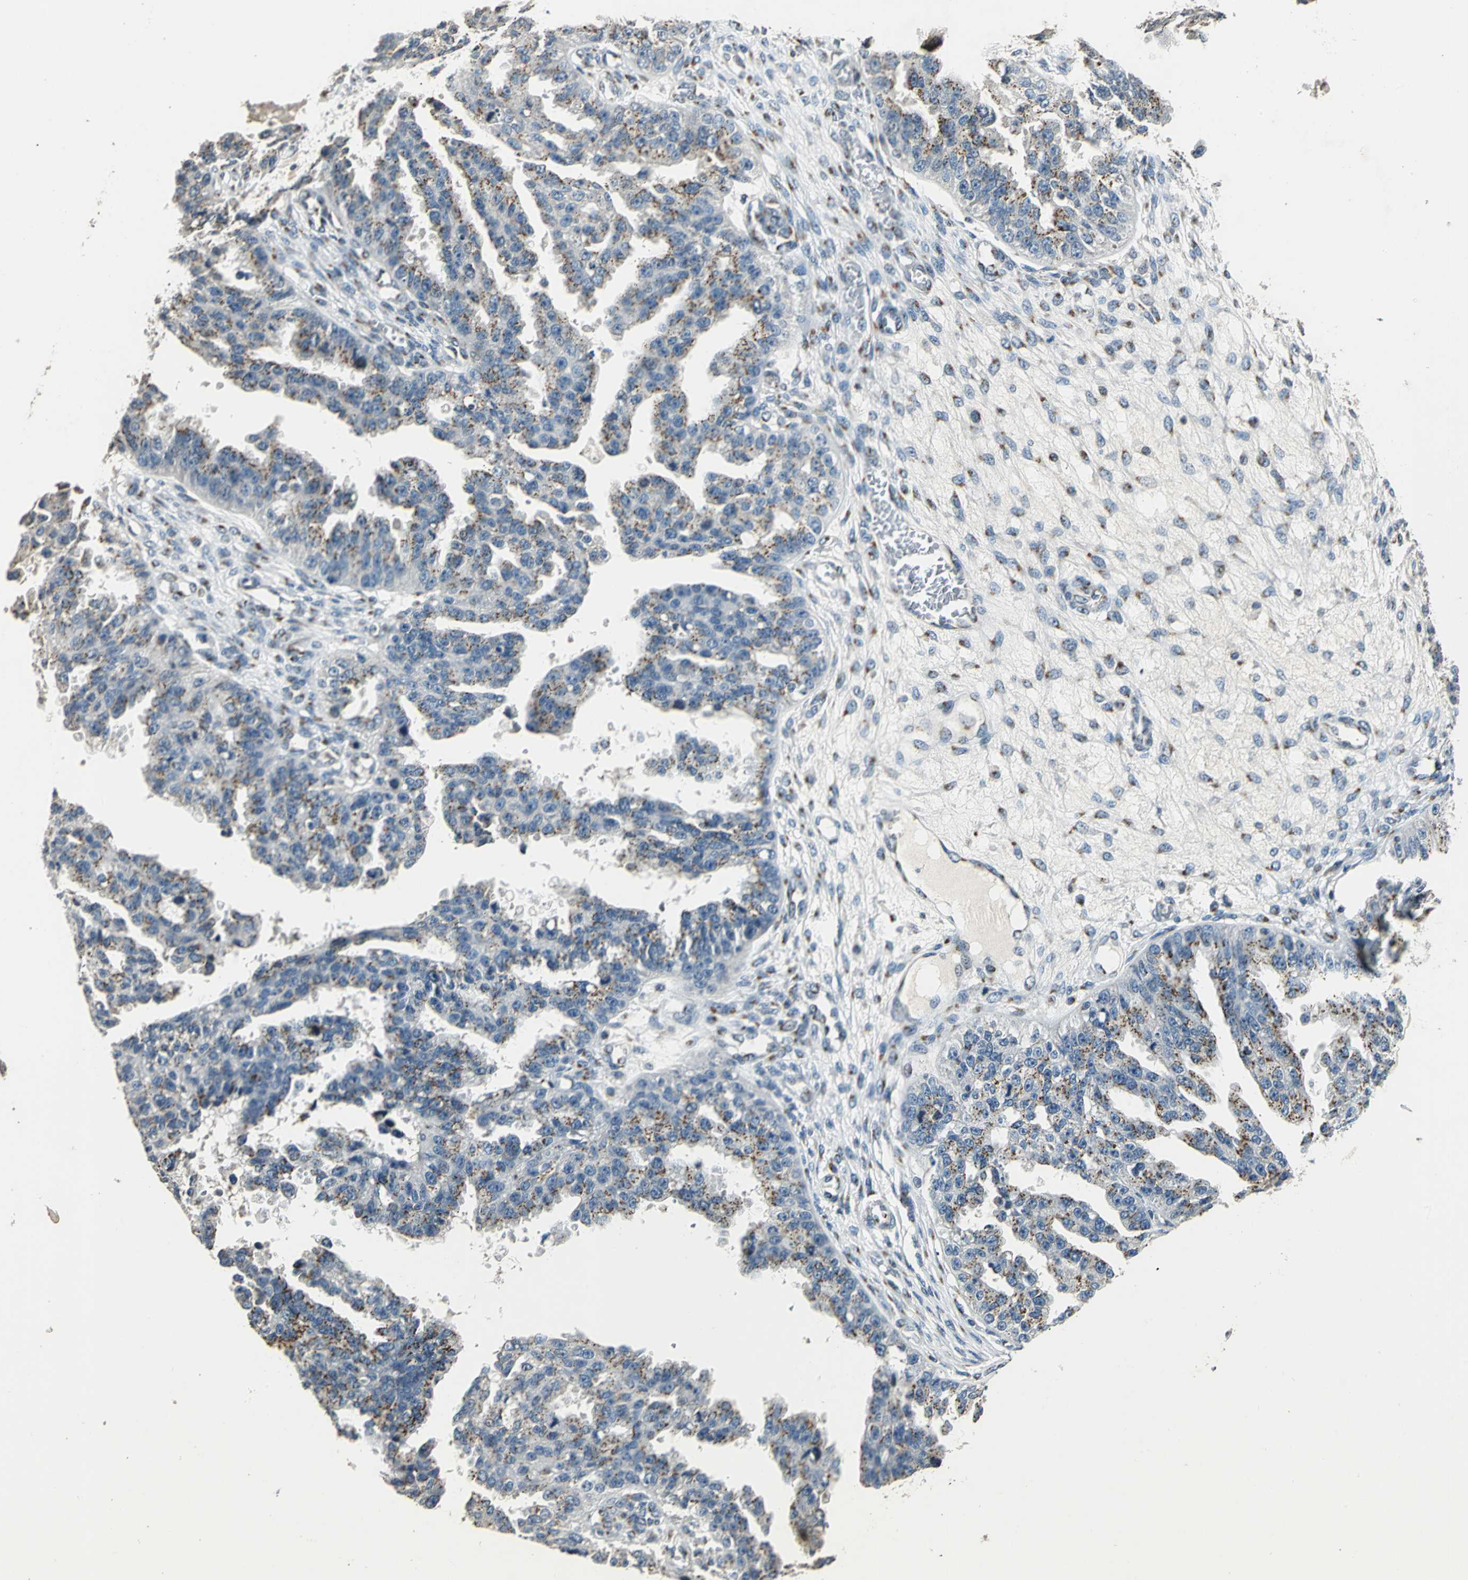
{"staining": {"intensity": "weak", "quantity": "25%-75%", "location": "cytoplasmic/membranous"}, "tissue": "ovarian cancer", "cell_type": "Tumor cells", "image_type": "cancer", "snomed": [{"axis": "morphology", "description": "Carcinoma, NOS"}, {"axis": "topography", "description": "Soft tissue"}, {"axis": "topography", "description": "Ovary"}], "caption": "Immunohistochemistry (IHC) of human carcinoma (ovarian) exhibits low levels of weak cytoplasmic/membranous positivity in approximately 25%-75% of tumor cells.", "gene": "TMEM115", "patient": {"sex": "female", "age": 54}}